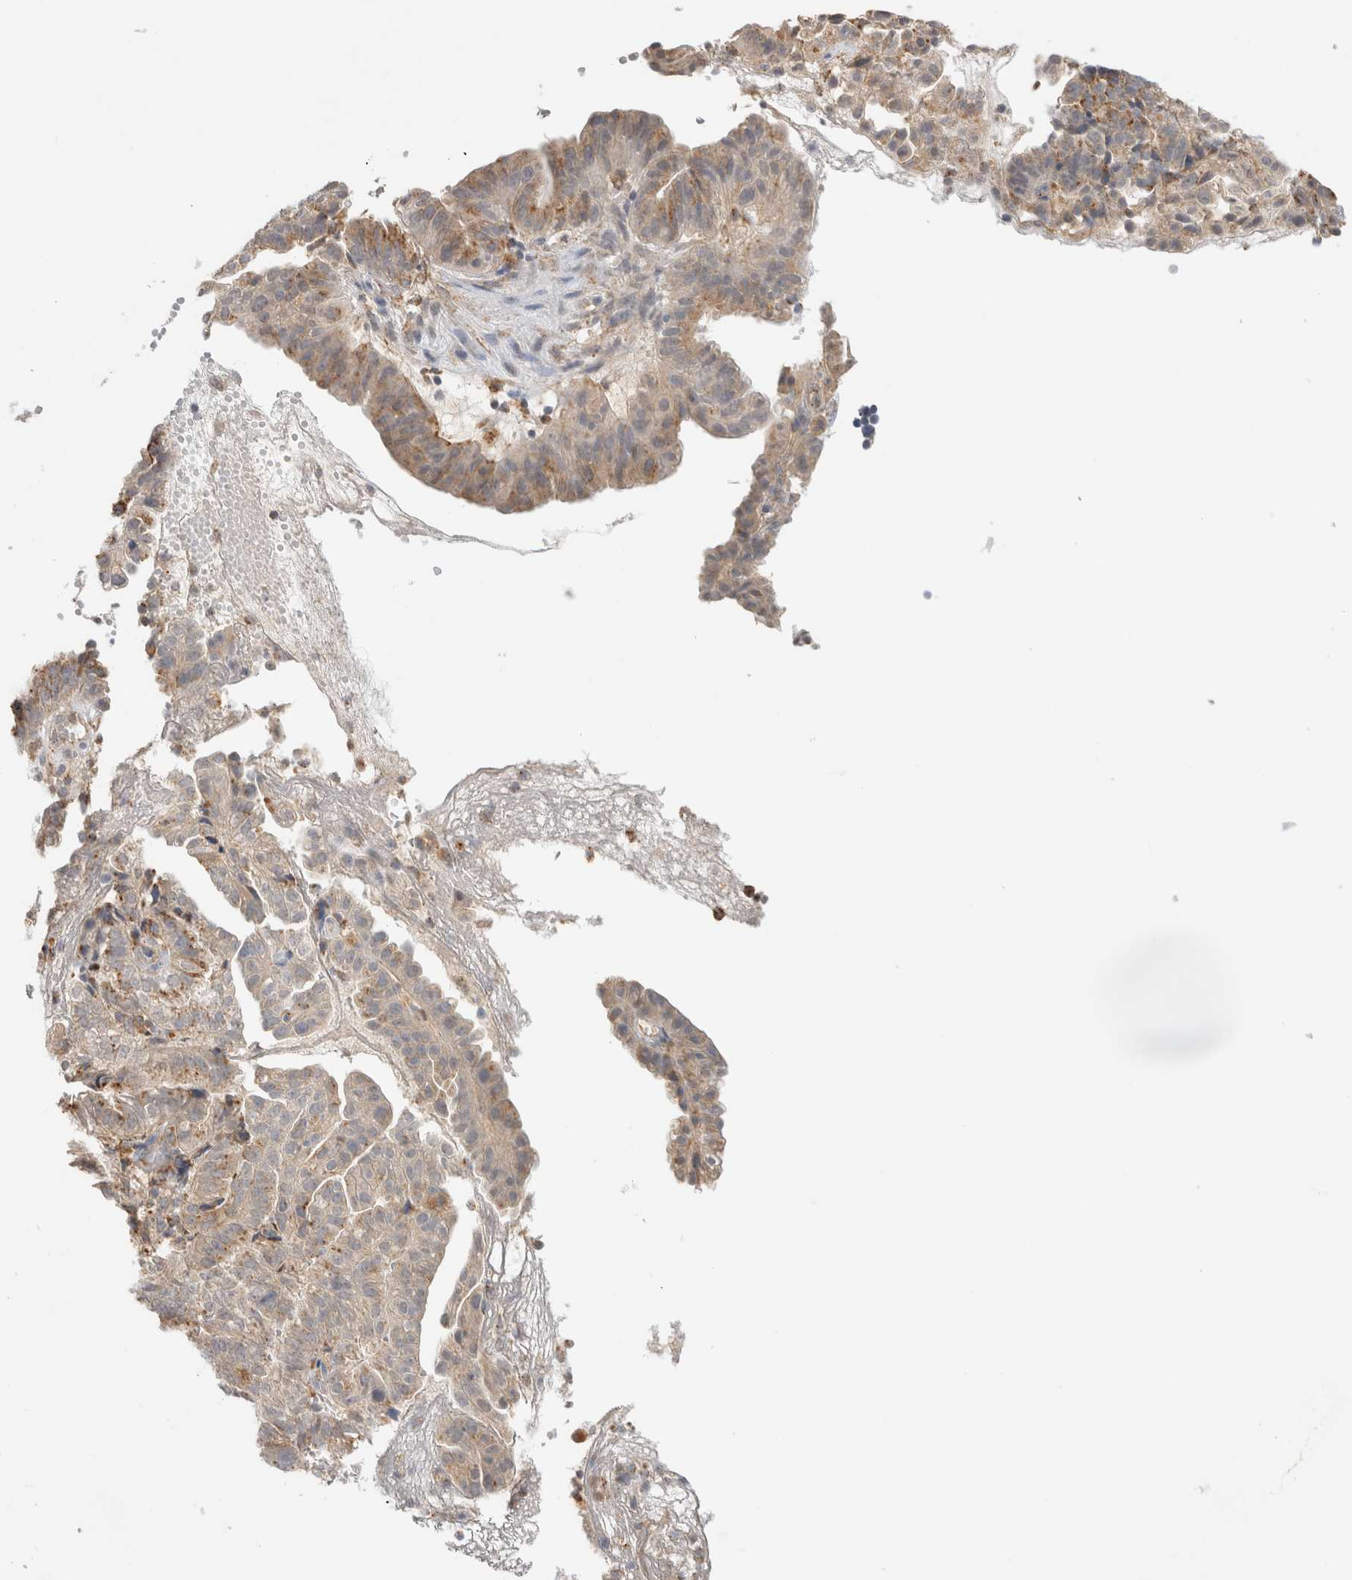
{"staining": {"intensity": "moderate", "quantity": "25%-75%", "location": "cytoplasmic/membranous"}, "tissue": "endometrial cancer", "cell_type": "Tumor cells", "image_type": "cancer", "snomed": [{"axis": "morphology", "description": "Adenocarcinoma, NOS"}, {"axis": "topography", "description": "Endometrium"}], "caption": "An immunohistochemistry histopathology image of tumor tissue is shown. Protein staining in brown highlights moderate cytoplasmic/membranous positivity in endometrial cancer (adenocarcinoma) within tumor cells.", "gene": "GNS", "patient": {"sex": "female", "age": 51}}